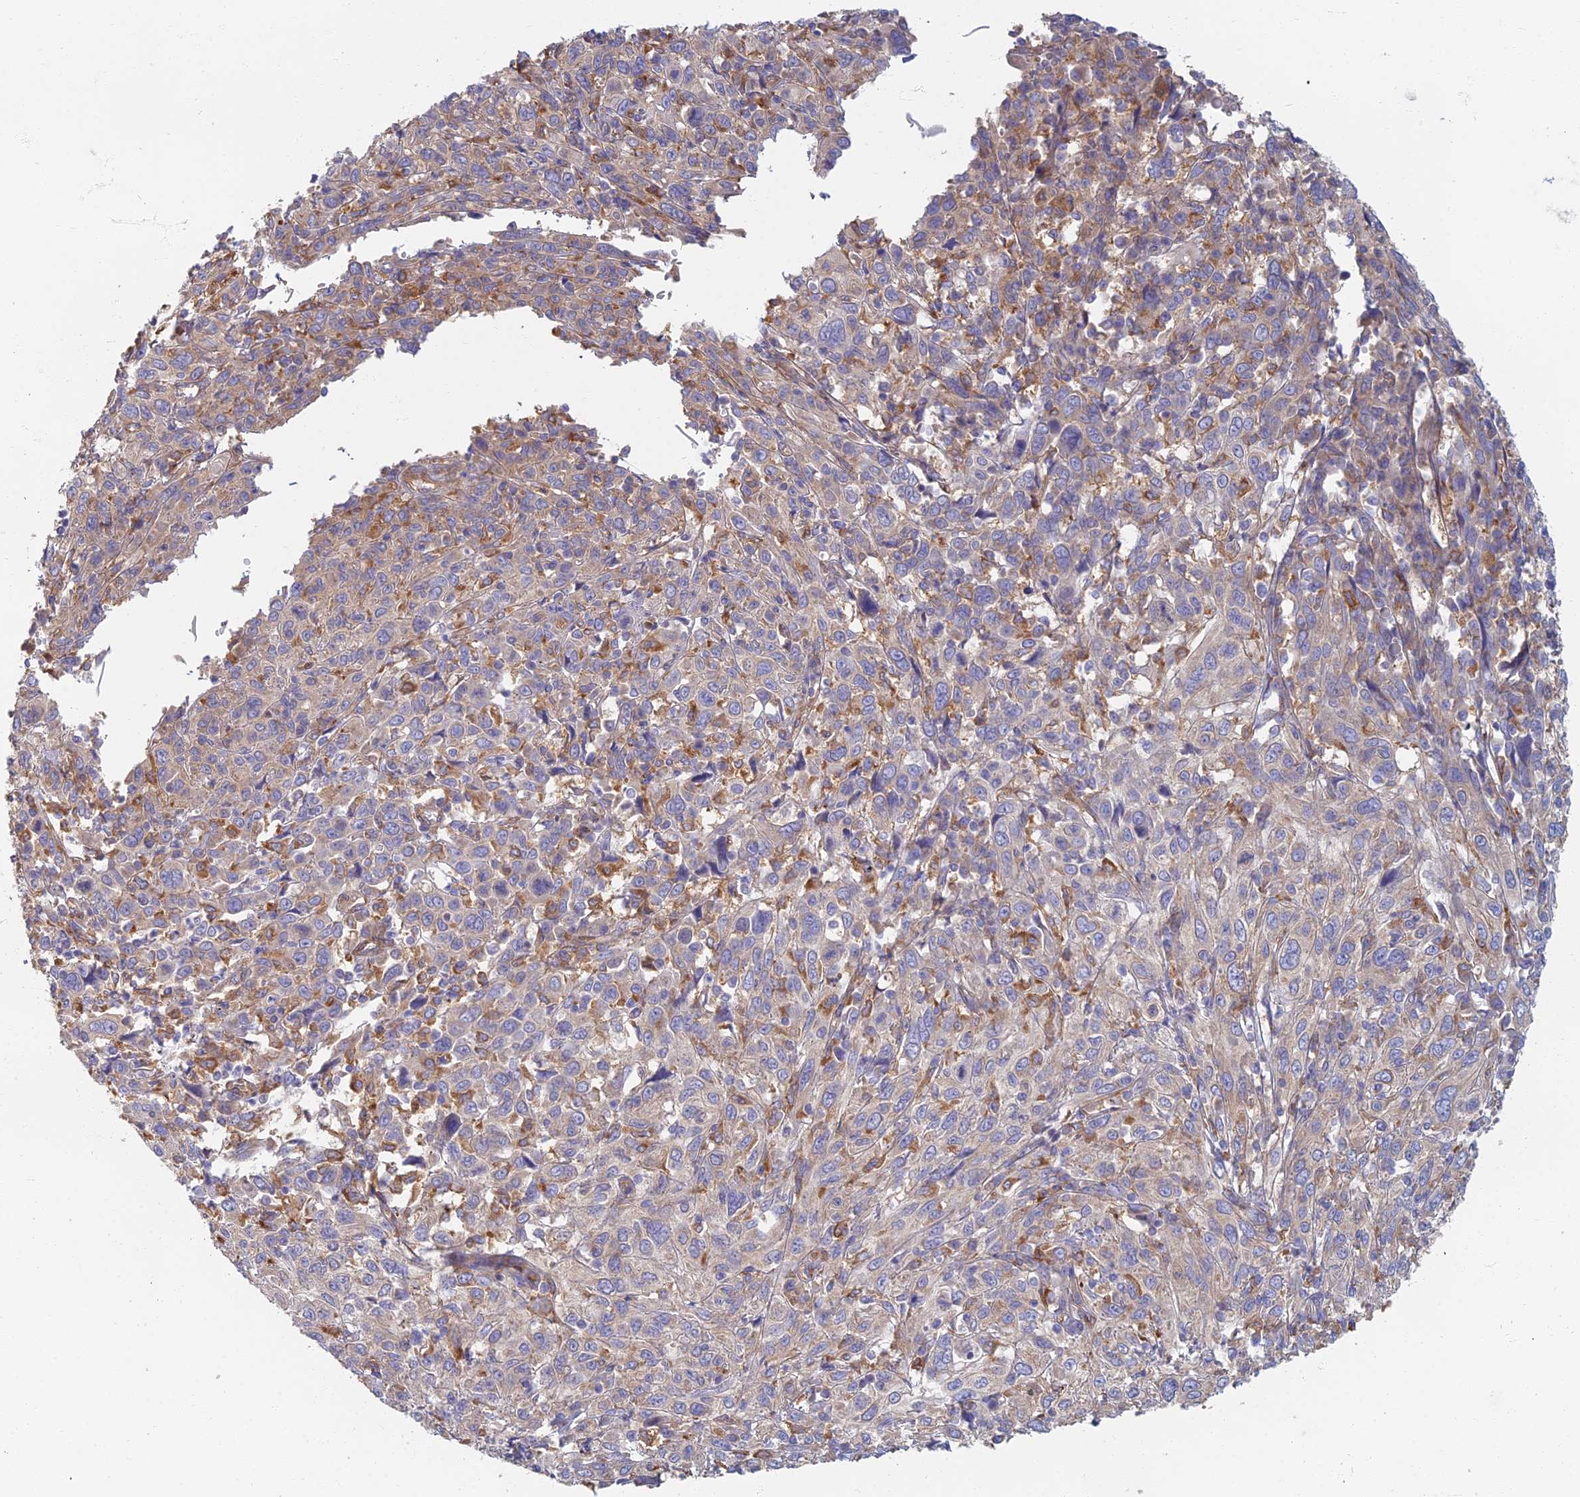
{"staining": {"intensity": "negative", "quantity": "none", "location": "none"}, "tissue": "cervical cancer", "cell_type": "Tumor cells", "image_type": "cancer", "snomed": [{"axis": "morphology", "description": "Squamous cell carcinoma, NOS"}, {"axis": "topography", "description": "Cervix"}], "caption": "Cervical cancer (squamous cell carcinoma) was stained to show a protein in brown. There is no significant positivity in tumor cells.", "gene": "RBSN", "patient": {"sex": "female", "age": 46}}